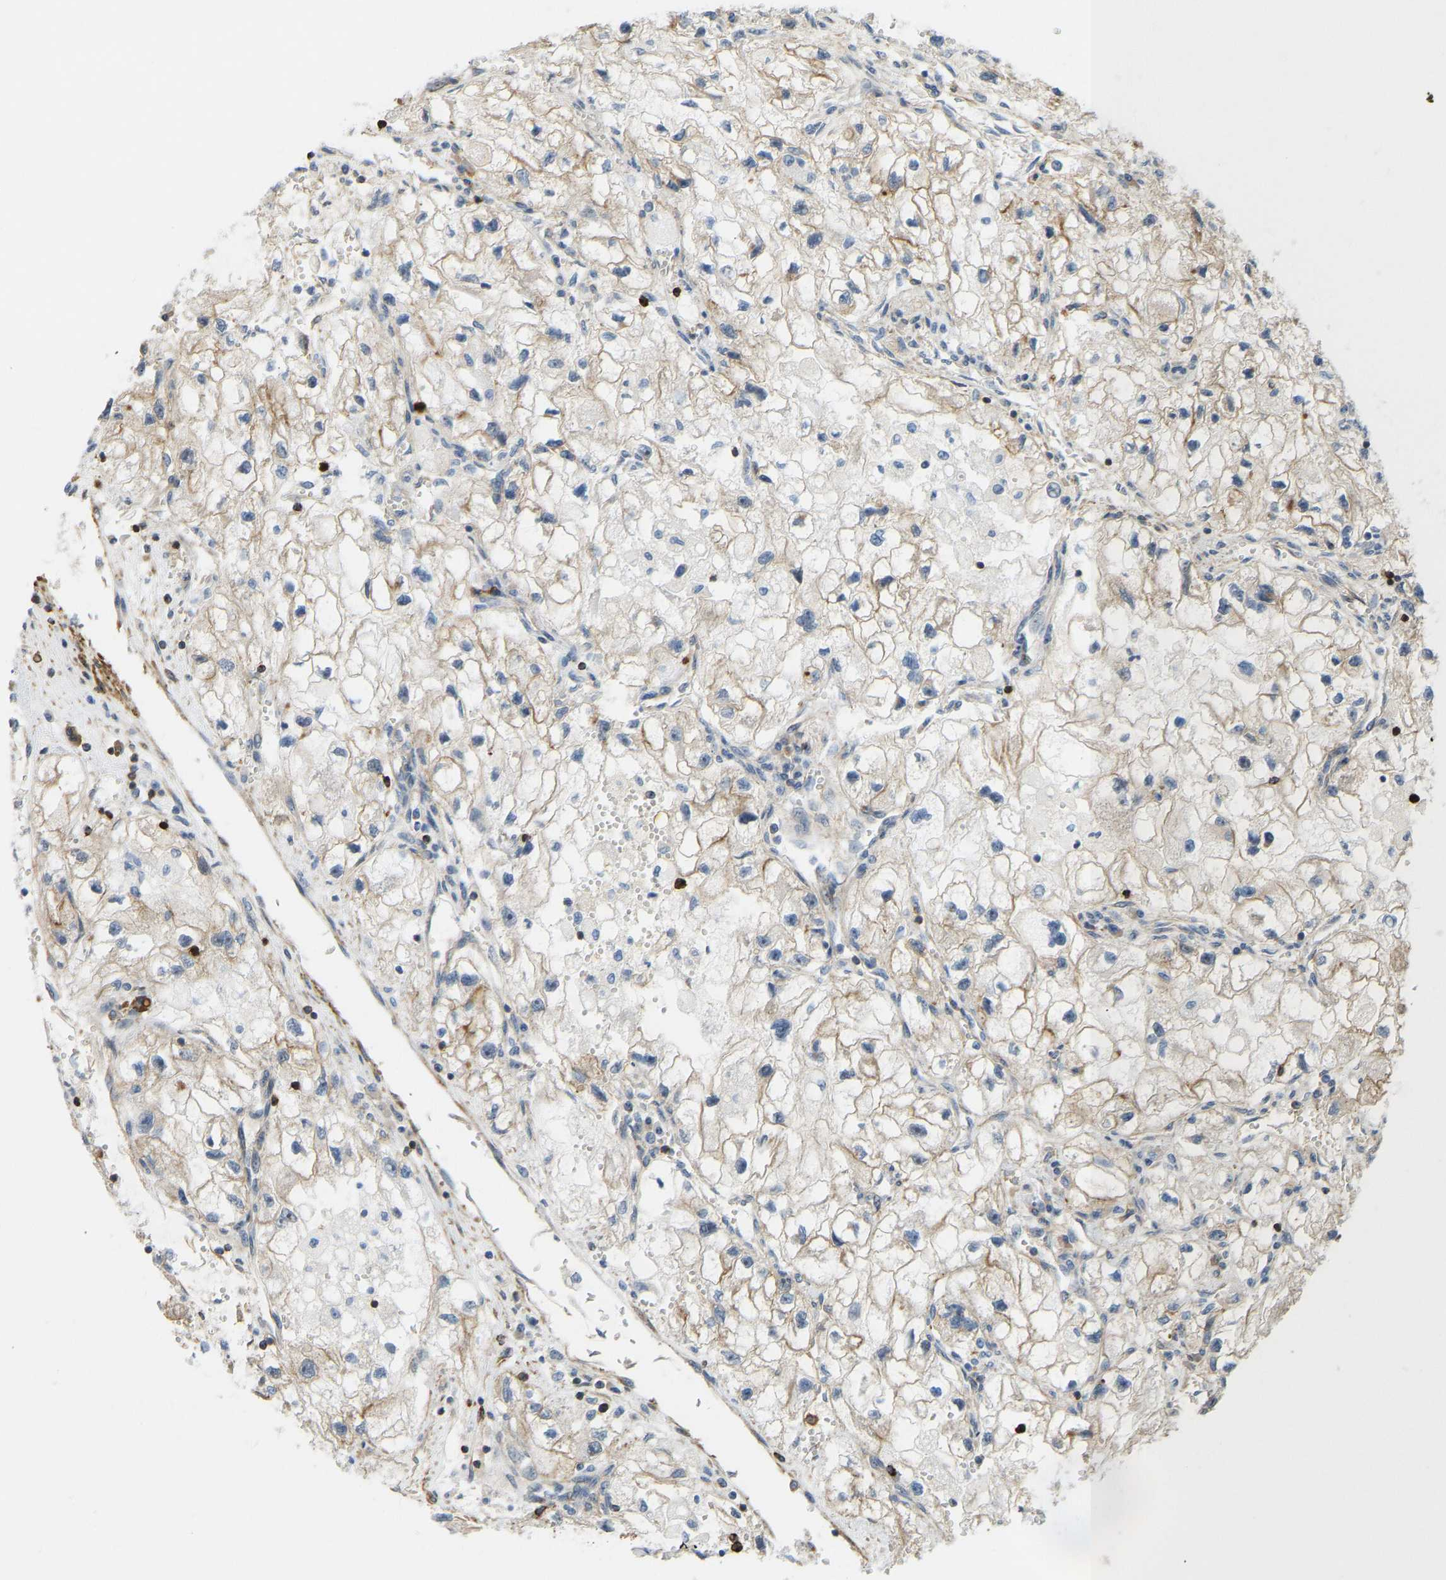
{"staining": {"intensity": "moderate", "quantity": ">75%", "location": "cytoplasmic/membranous"}, "tissue": "renal cancer", "cell_type": "Tumor cells", "image_type": "cancer", "snomed": [{"axis": "morphology", "description": "Adenocarcinoma, NOS"}, {"axis": "topography", "description": "Kidney"}], "caption": "Immunohistochemistry (IHC) micrograph of neoplastic tissue: human adenocarcinoma (renal) stained using immunohistochemistry (IHC) exhibits medium levels of moderate protein expression localized specifically in the cytoplasmic/membranous of tumor cells, appearing as a cytoplasmic/membranous brown color.", "gene": "KIAA1671", "patient": {"sex": "female", "age": 70}}